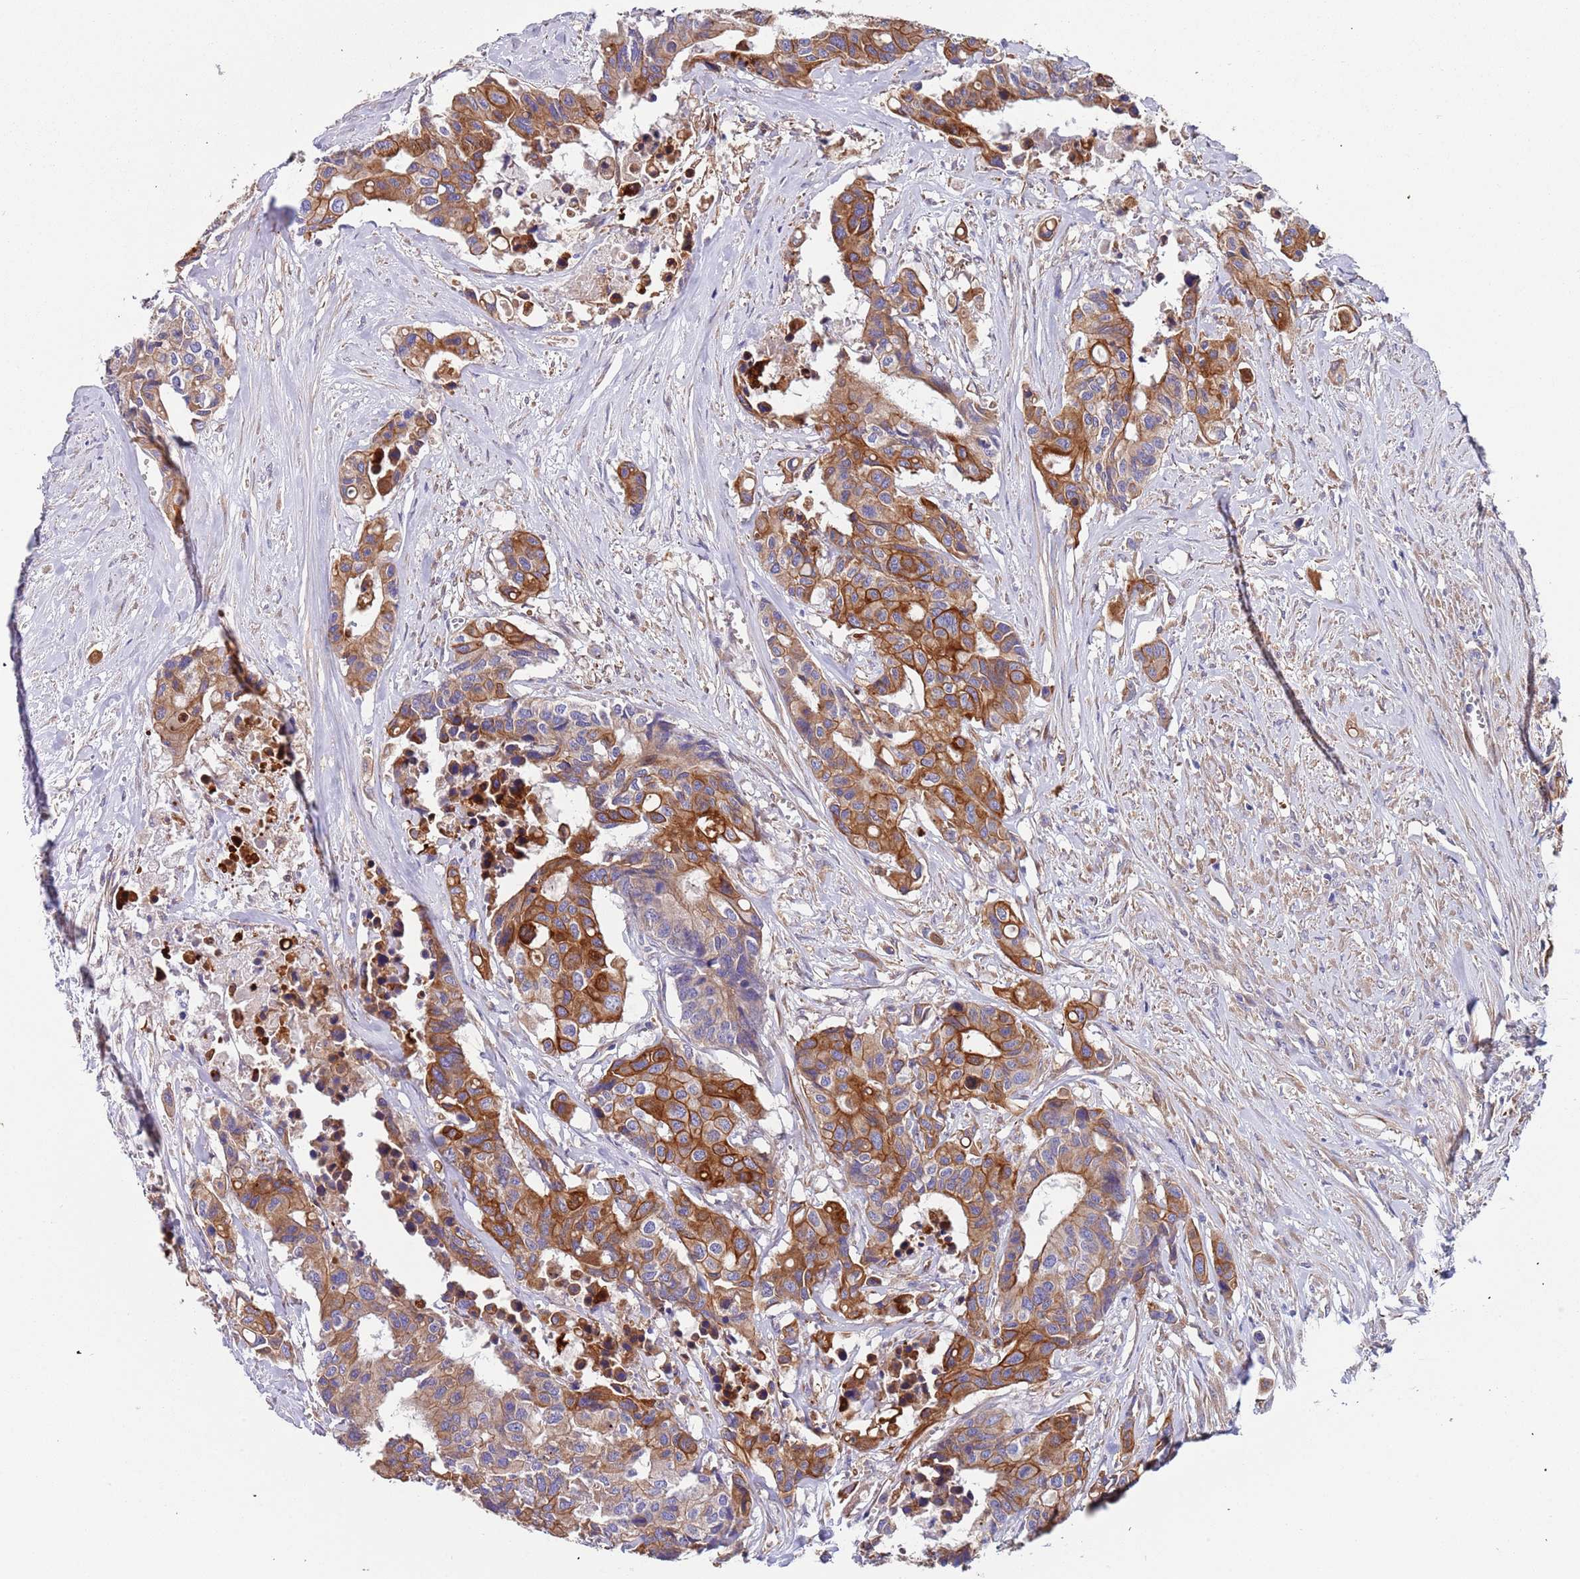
{"staining": {"intensity": "strong", "quantity": ">75%", "location": "cytoplasmic/membranous"}, "tissue": "colorectal cancer", "cell_type": "Tumor cells", "image_type": "cancer", "snomed": [{"axis": "morphology", "description": "Adenocarcinoma, NOS"}, {"axis": "topography", "description": "Colon"}], "caption": "IHC (DAB) staining of colorectal cancer (adenocarcinoma) demonstrates strong cytoplasmic/membranous protein positivity in approximately >75% of tumor cells.", "gene": "LAMB4", "patient": {"sex": "male", "age": 77}}